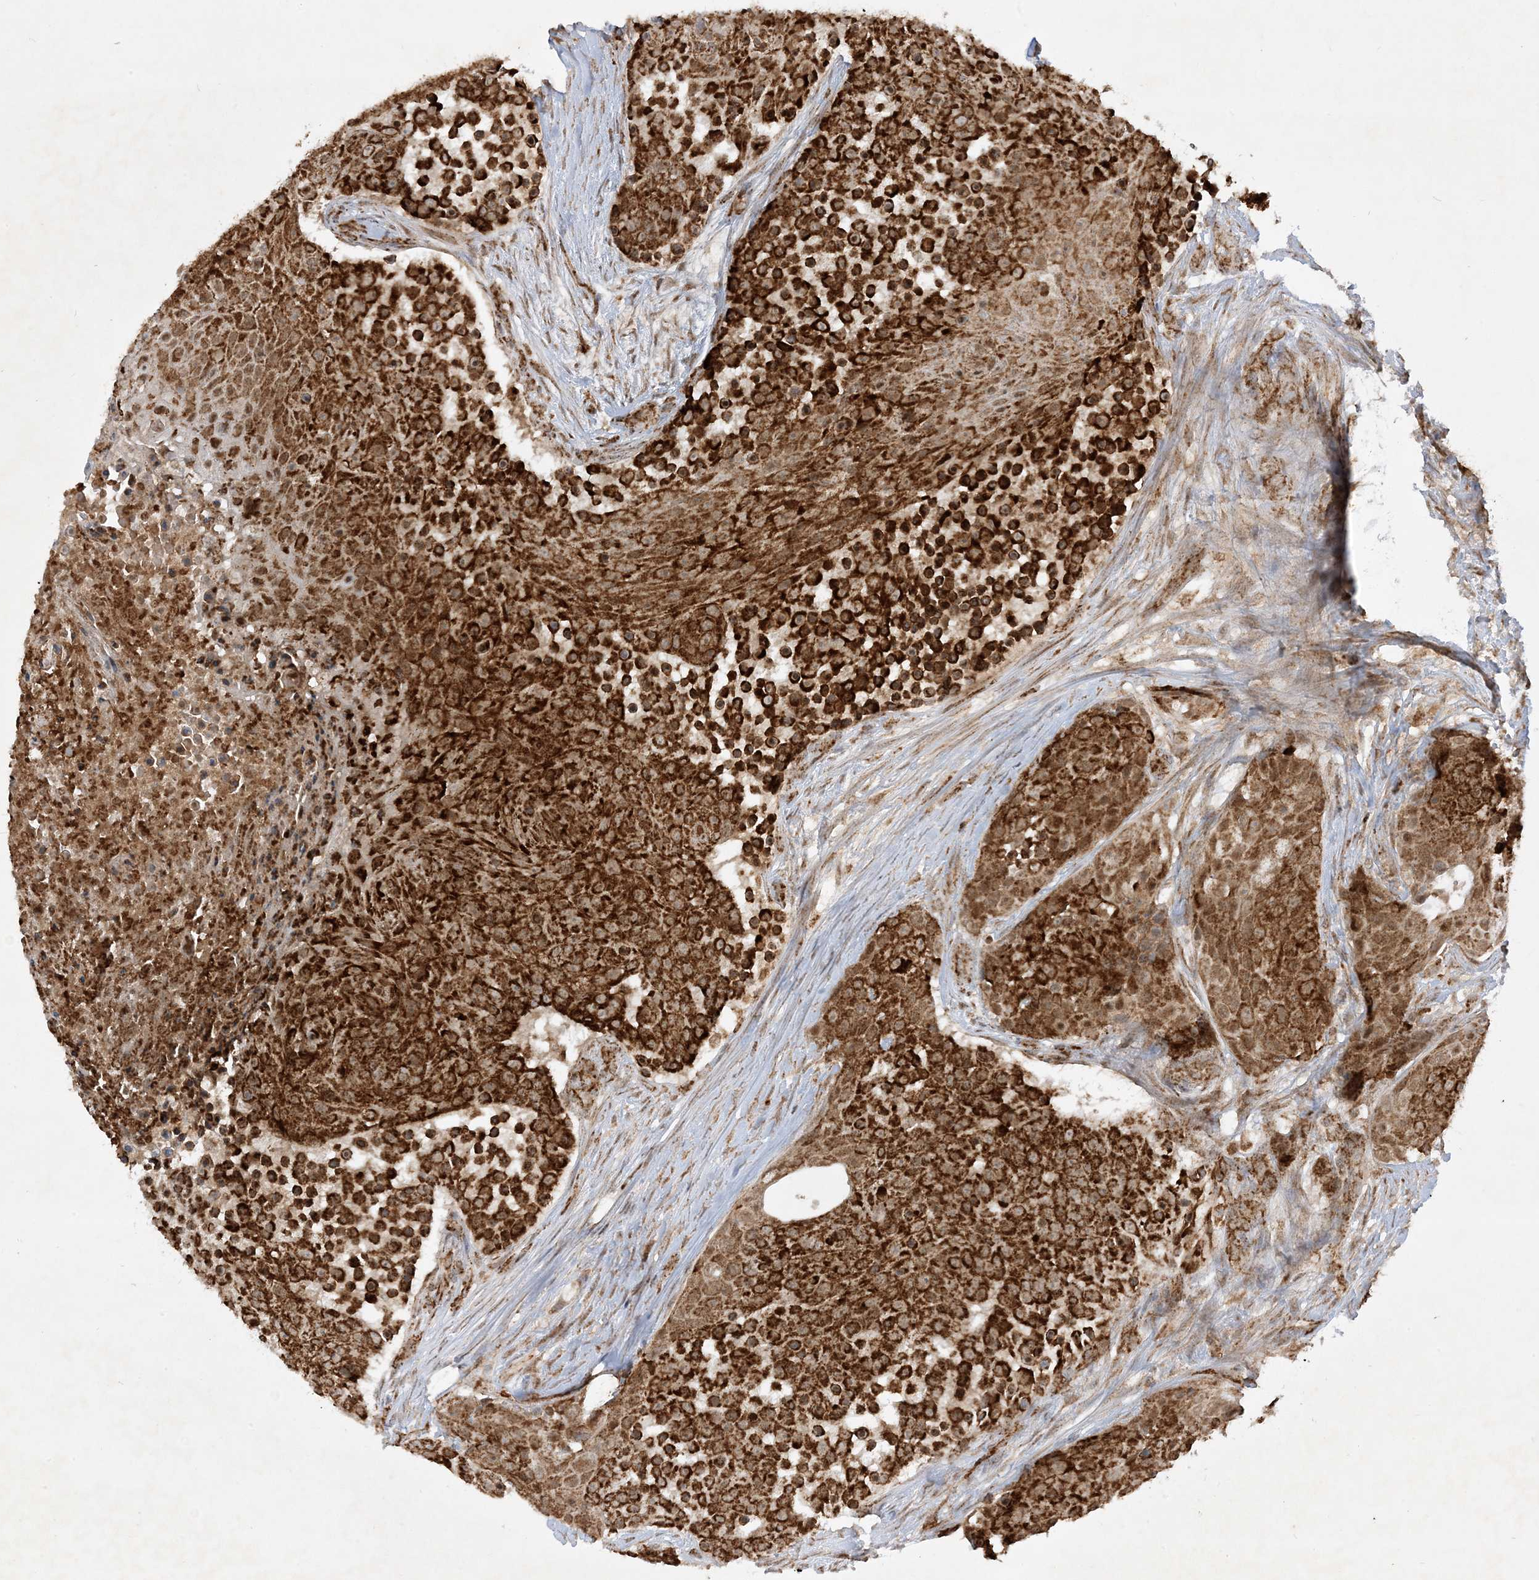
{"staining": {"intensity": "strong", "quantity": ">75%", "location": "cytoplasmic/membranous"}, "tissue": "urothelial cancer", "cell_type": "Tumor cells", "image_type": "cancer", "snomed": [{"axis": "morphology", "description": "Urothelial carcinoma, High grade"}, {"axis": "topography", "description": "Urinary bladder"}], "caption": "Brown immunohistochemical staining in urothelial carcinoma (high-grade) displays strong cytoplasmic/membranous expression in about >75% of tumor cells. The protein of interest is shown in brown color, while the nuclei are stained blue.", "gene": "NDUFAF3", "patient": {"sex": "female", "age": 63}}